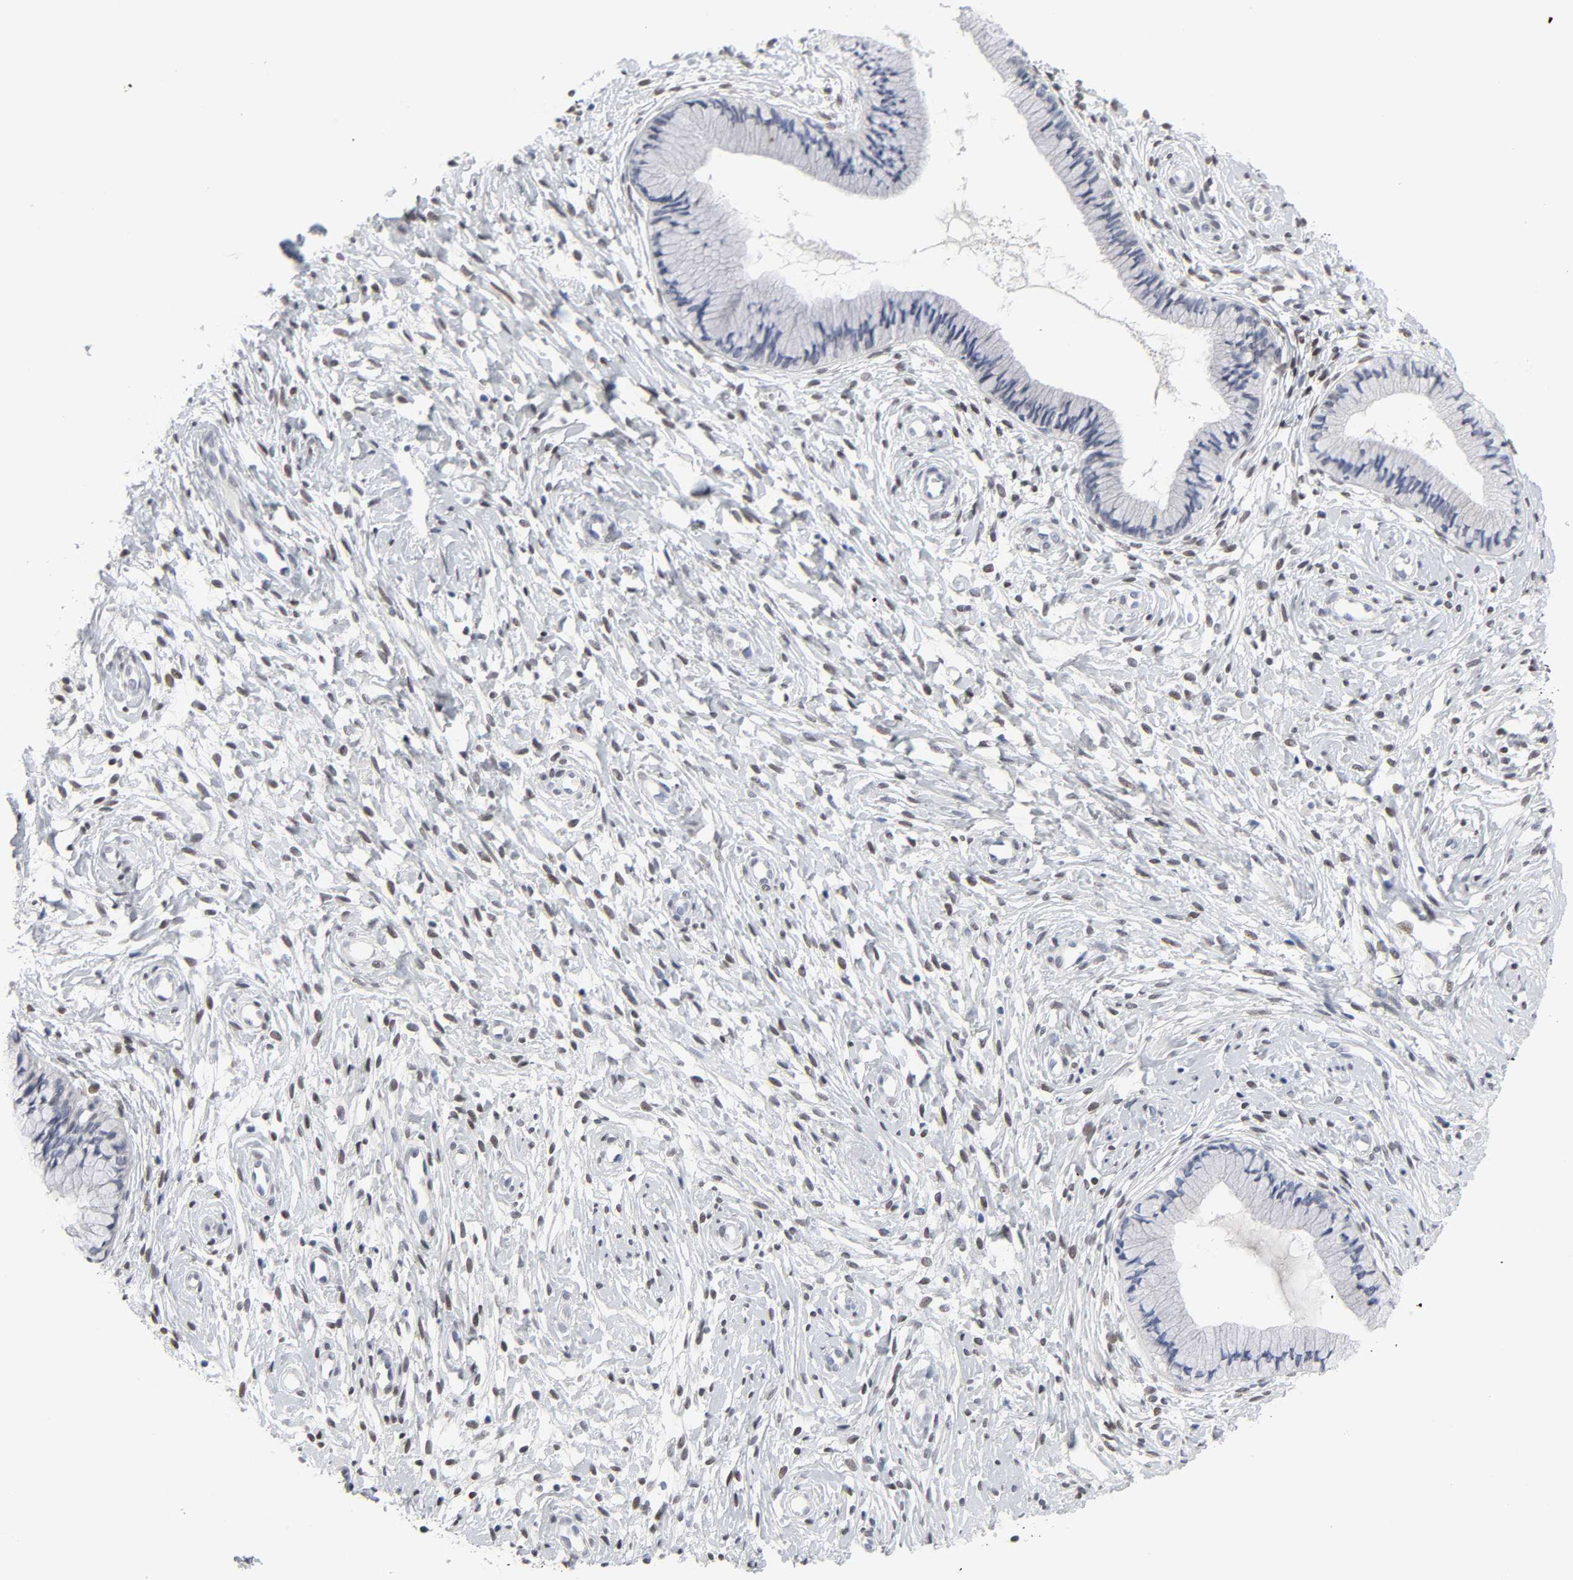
{"staining": {"intensity": "weak", "quantity": "<25%", "location": "nuclear"}, "tissue": "cervix", "cell_type": "Glandular cells", "image_type": "normal", "snomed": [{"axis": "morphology", "description": "Normal tissue, NOS"}, {"axis": "topography", "description": "Cervix"}], "caption": "Human cervix stained for a protein using immunohistochemistry displays no positivity in glandular cells.", "gene": "SALL2", "patient": {"sex": "female", "age": 46}}